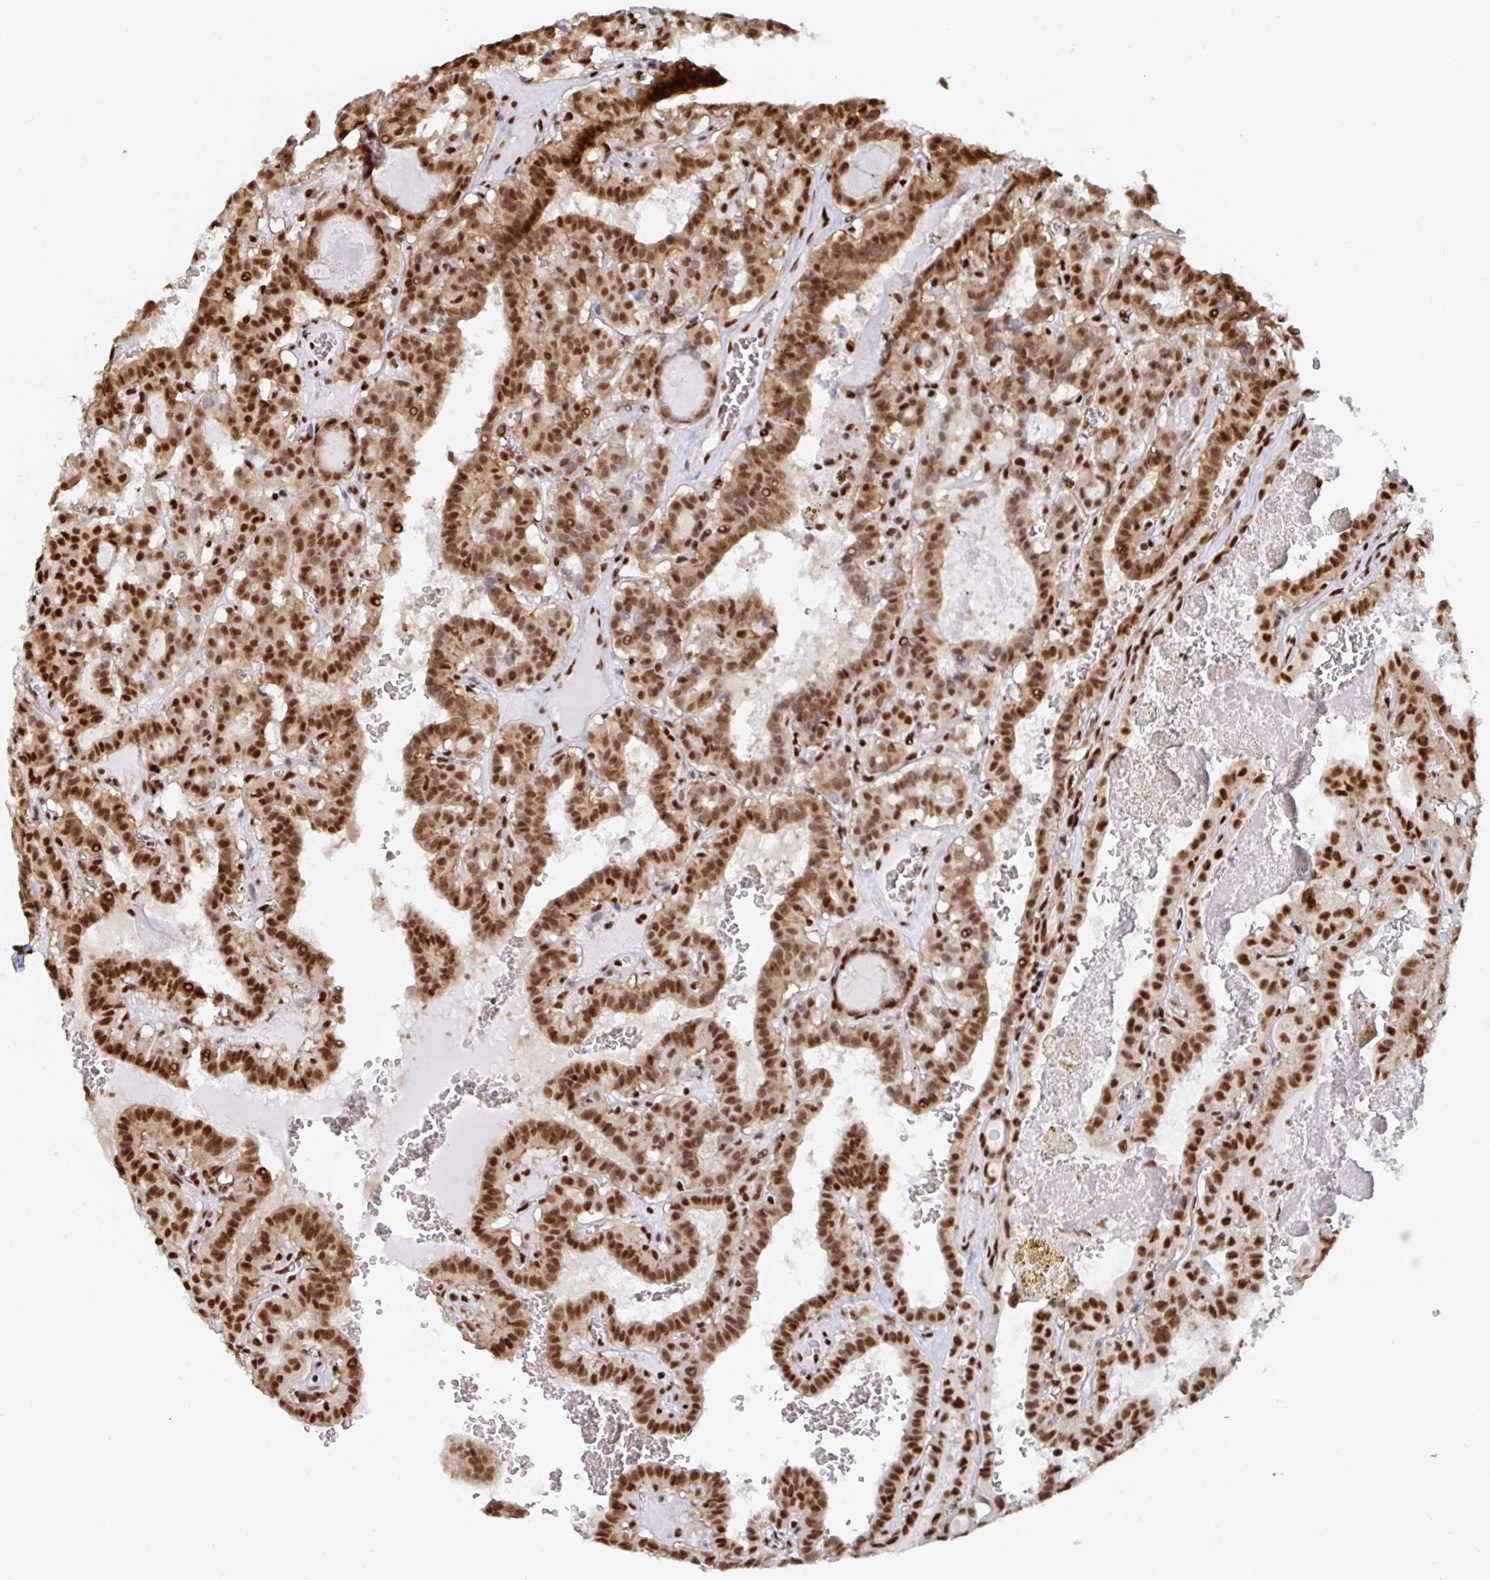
{"staining": {"intensity": "strong", "quantity": ">75%", "location": "nuclear"}, "tissue": "thyroid cancer", "cell_type": "Tumor cells", "image_type": "cancer", "snomed": [{"axis": "morphology", "description": "Papillary adenocarcinoma, NOS"}, {"axis": "topography", "description": "Thyroid gland"}], "caption": "High-power microscopy captured an immunohistochemistry micrograph of thyroid papillary adenocarcinoma, revealing strong nuclear positivity in about >75% of tumor cells.", "gene": "EWSR1", "patient": {"sex": "female", "age": 21}}